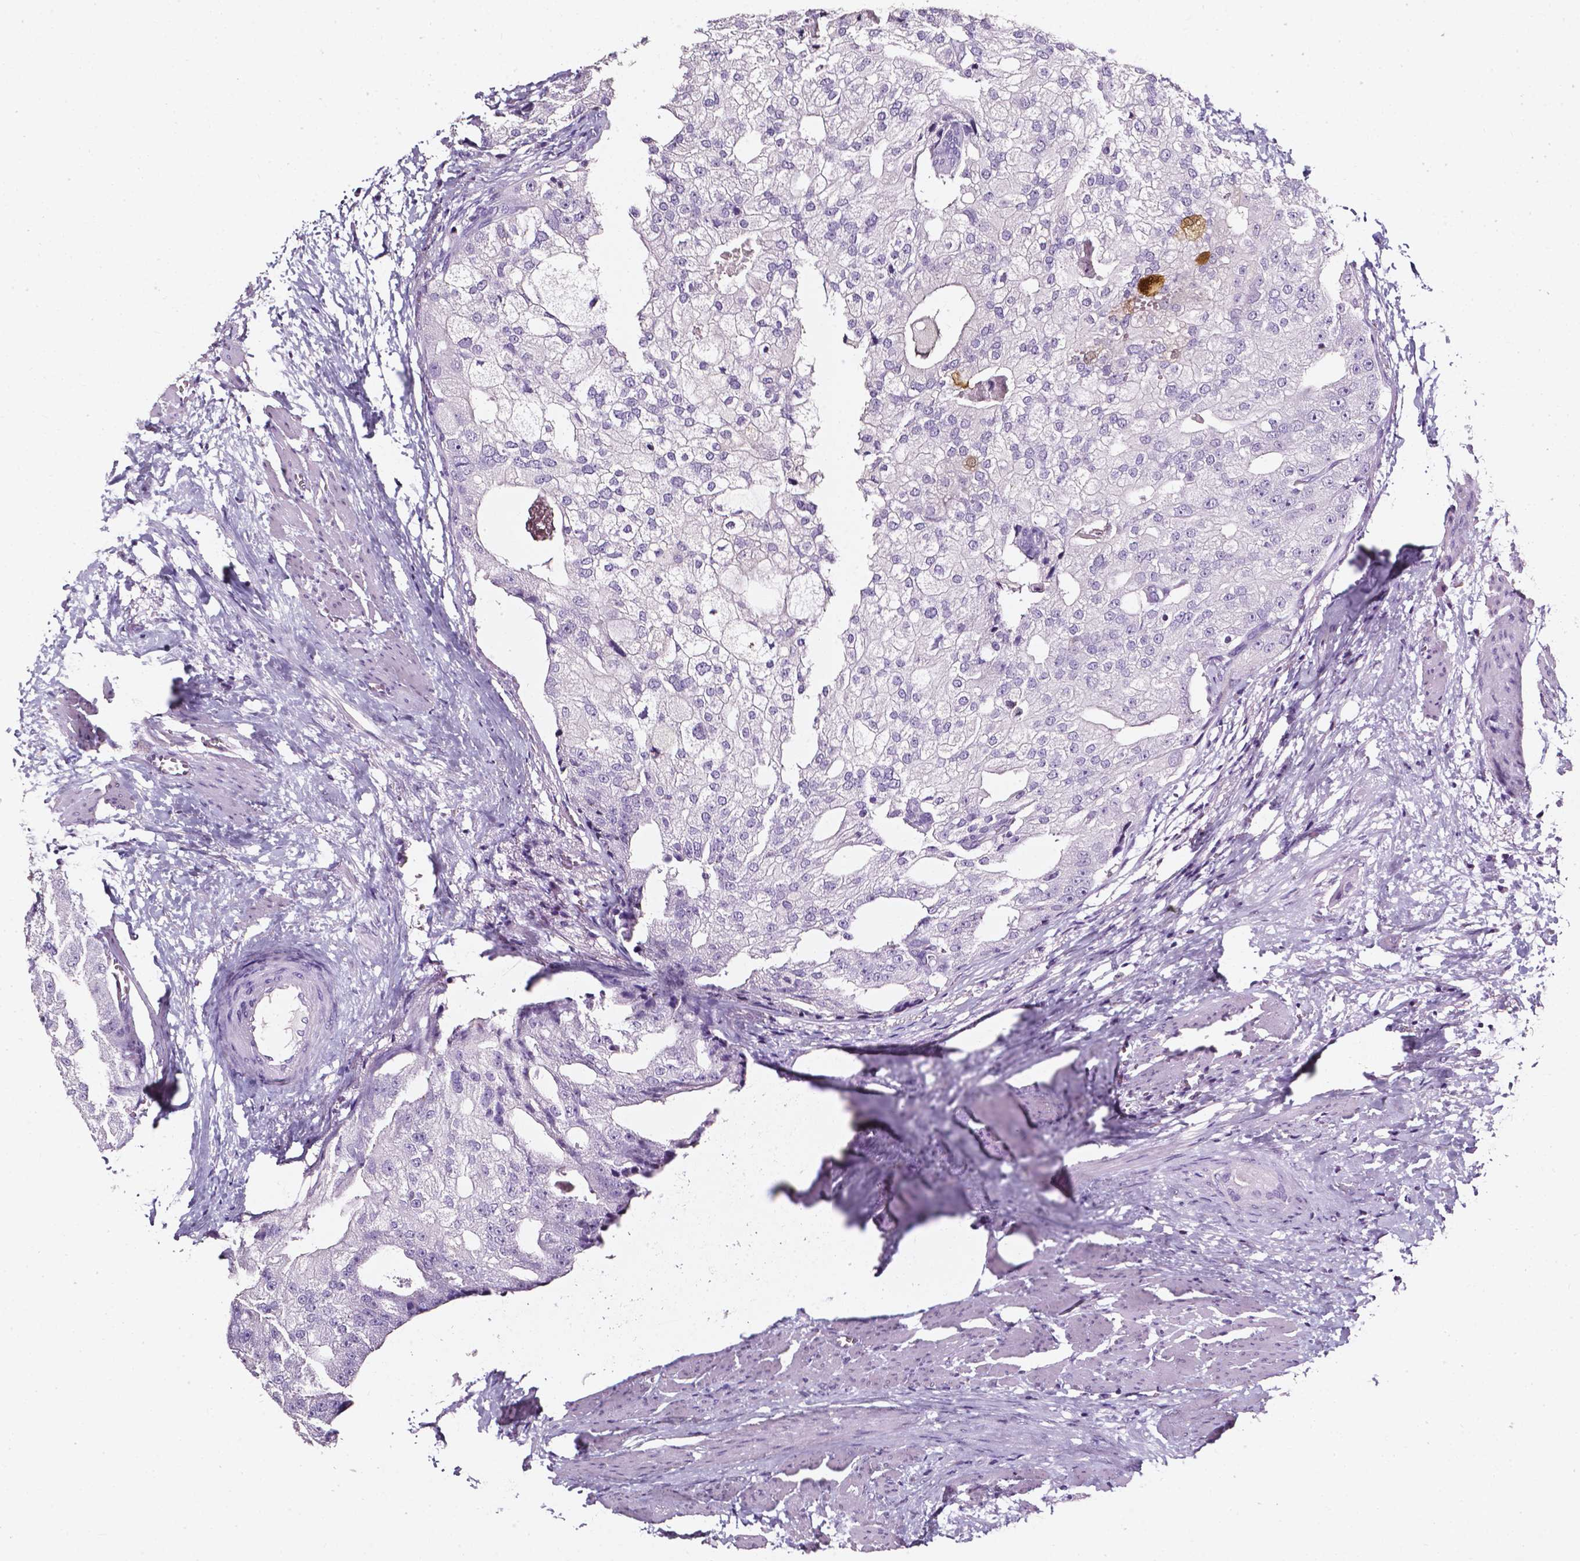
{"staining": {"intensity": "negative", "quantity": "none", "location": "none"}, "tissue": "prostate cancer", "cell_type": "Tumor cells", "image_type": "cancer", "snomed": [{"axis": "morphology", "description": "Adenocarcinoma, High grade"}, {"axis": "topography", "description": "Prostate"}], "caption": "High-grade adenocarcinoma (prostate) stained for a protein using IHC reveals no expression tumor cells.", "gene": "AKR1B10", "patient": {"sex": "male", "age": 70}}